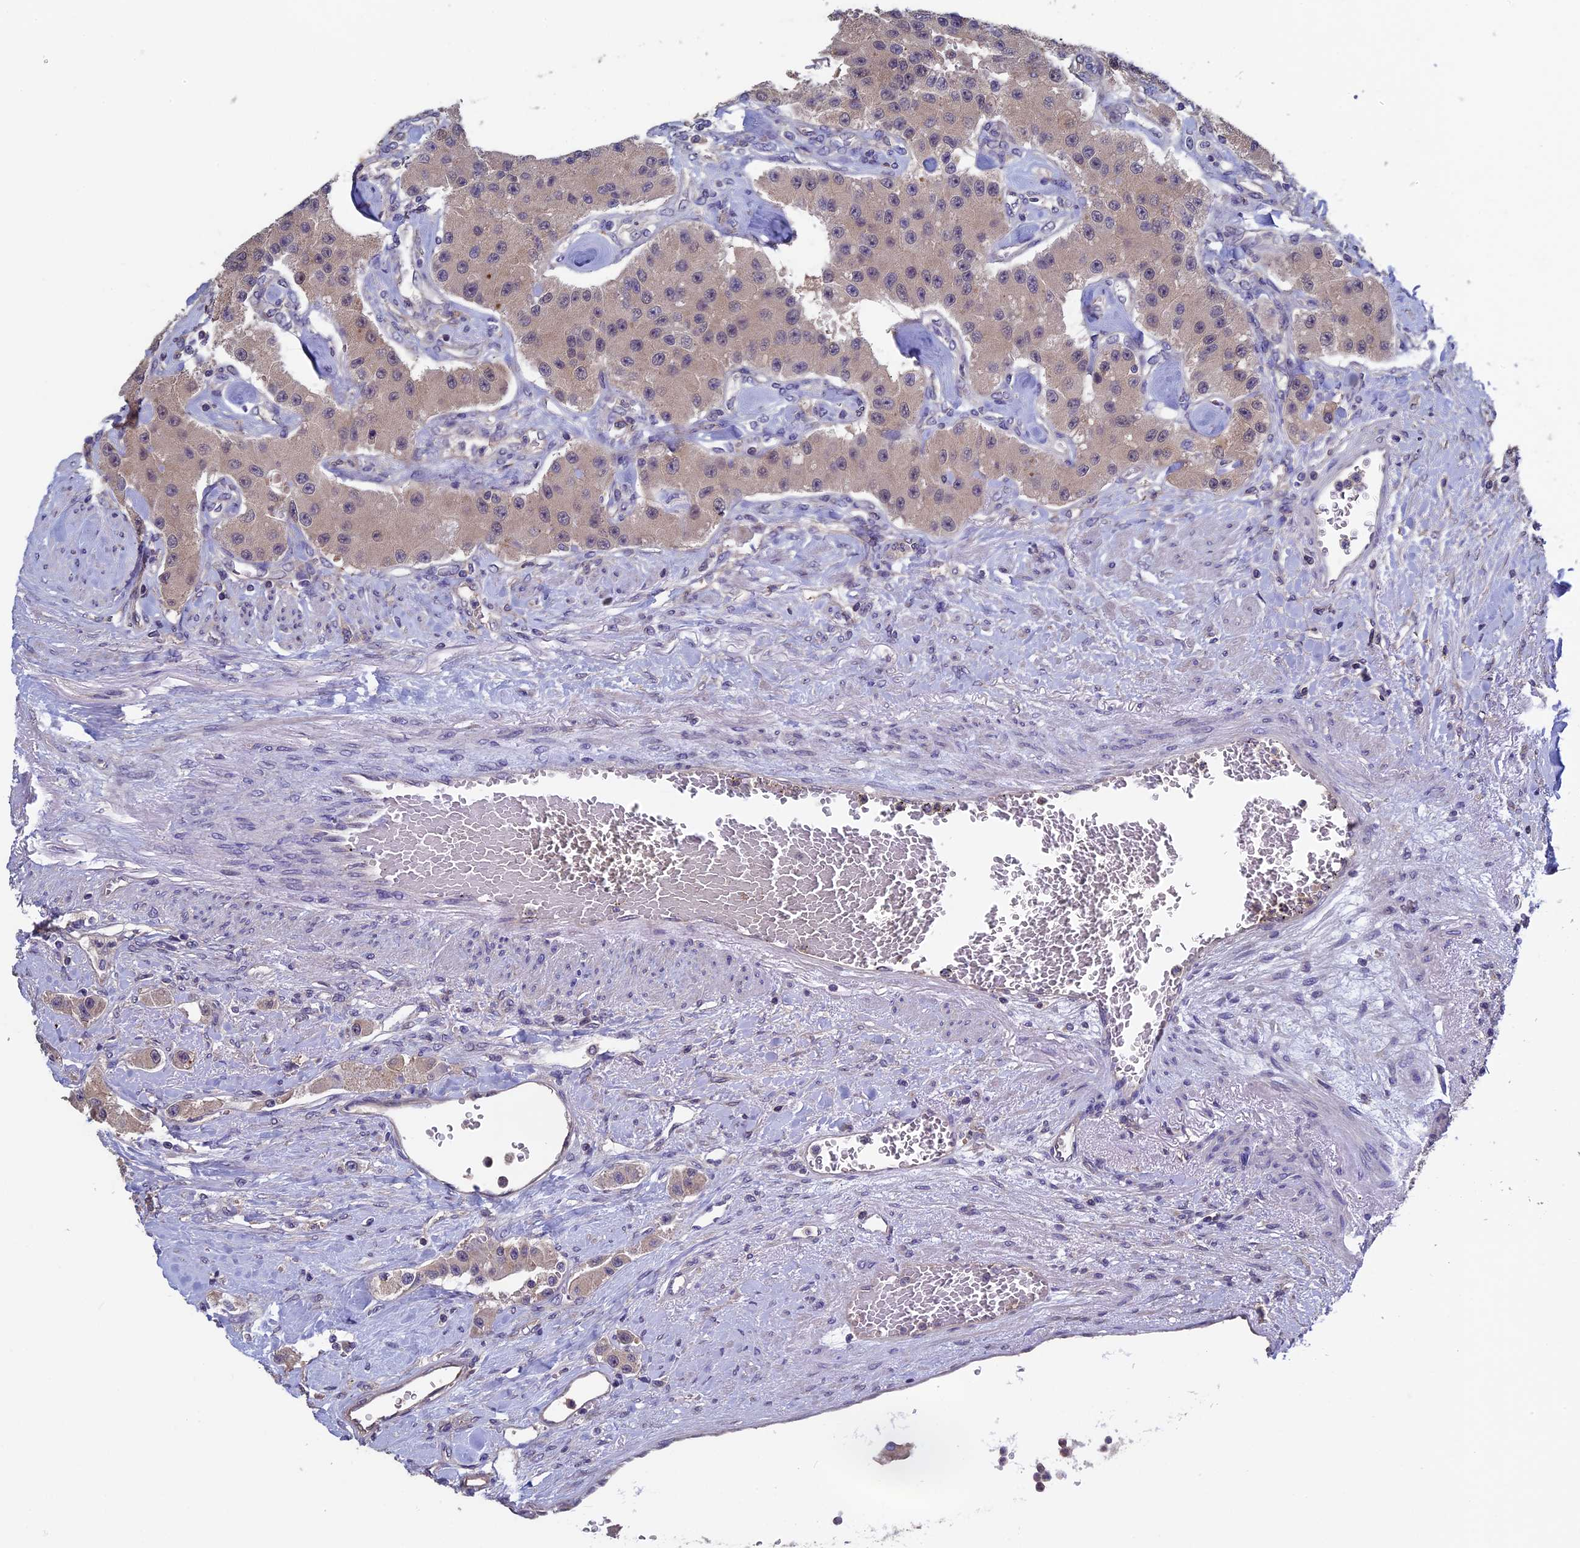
{"staining": {"intensity": "weak", "quantity": ">75%", "location": "cytoplasmic/membranous"}, "tissue": "carcinoid", "cell_type": "Tumor cells", "image_type": "cancer", "snomed": [{"axis": "morphology", "description": "Carcinoid, malignant, NOS"}, {"axis": "topography", "description": "Pancreas"}], "caption": "A micrograph of carcinoid stained for a protein reveals weak cytoplasmic/membranous brown staining in tumor cells. Nuclei are stained in blue.", "gene": "LCMT1", "patient": {"sex": "male", "age": 41}}